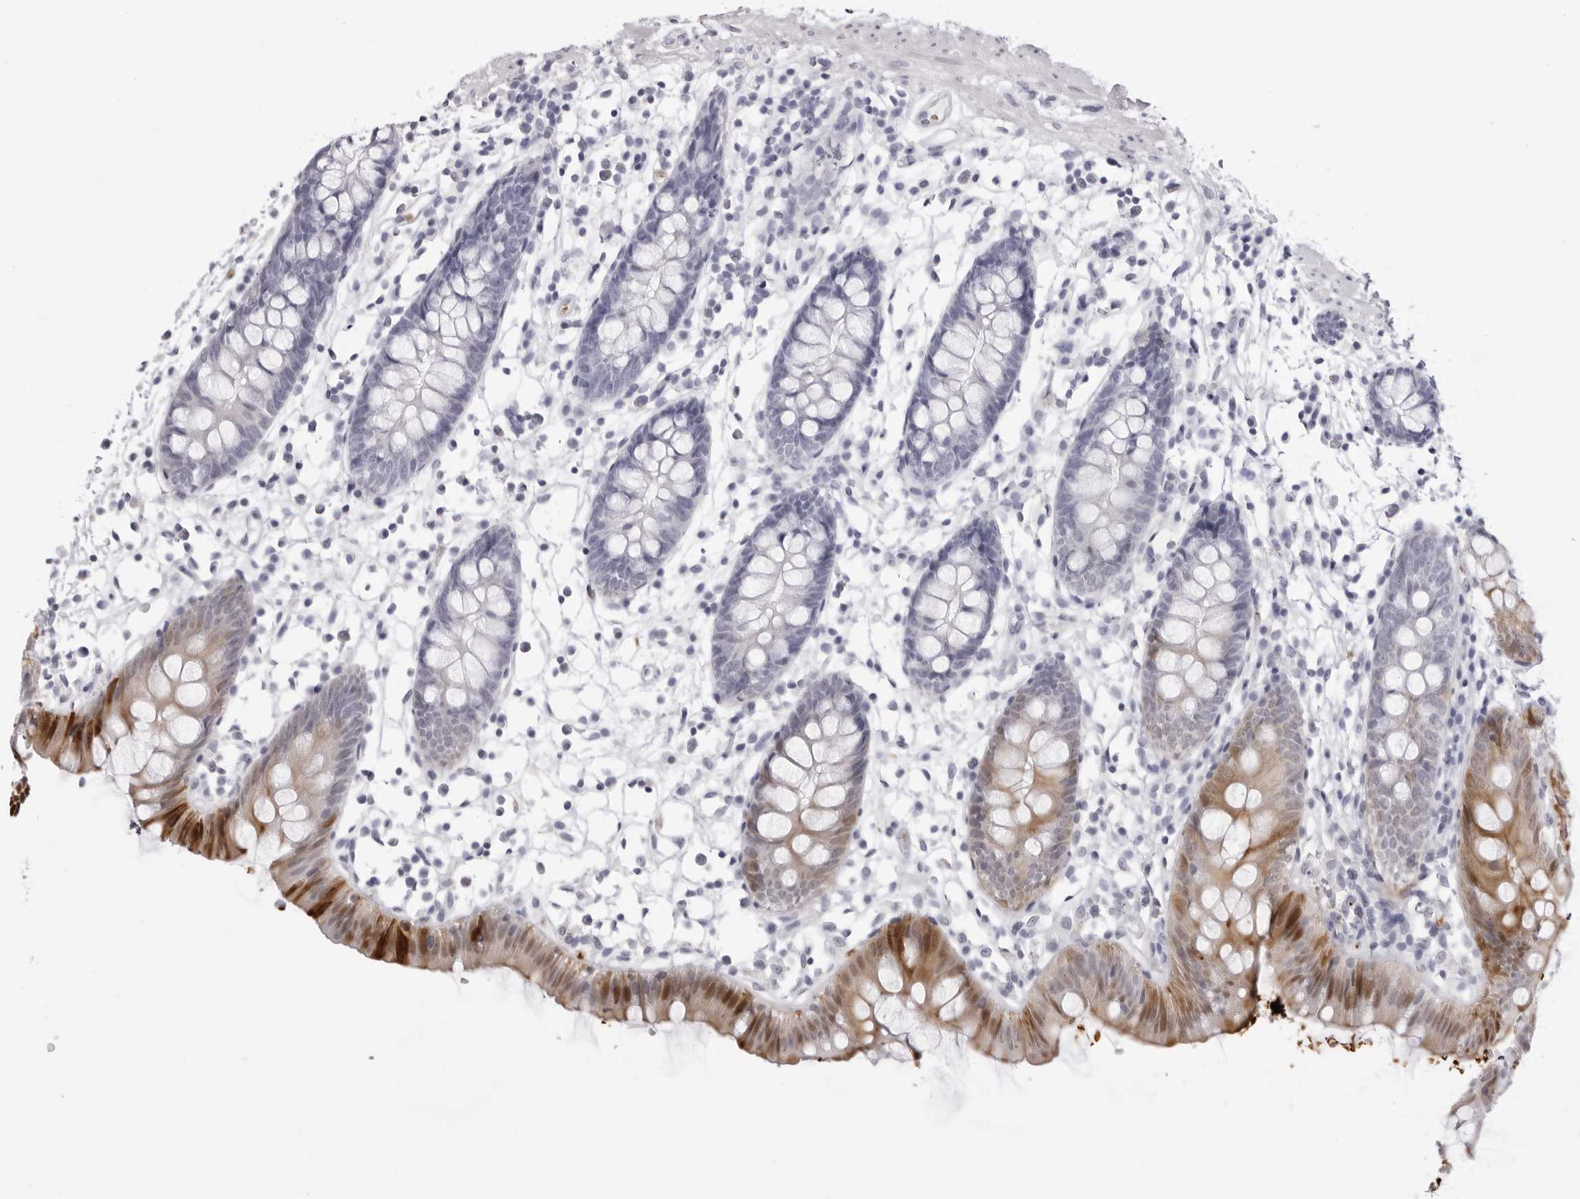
{"staining": {"intensity": "moderate", "quantity": "25%-75%", "location": "cytoplasmic/membranous"}, "tissue": "colon", "cell_type": "Glandular cells", "image_type": "normal", "snomed": [{"axis": "morphology", "description": "Normal tissue, NOS"}, {"axis": "topography", "description": "Colon"}], "caption": "Immunohistochemical staining of unremarkable colon demonstrates 25%-75% levels of moderate cytoplasmic/membranous protein expression in about 25%-75% of glandular cells.", "gene": "SPTA1", "patient": {"sex": "male", "age": 56}}